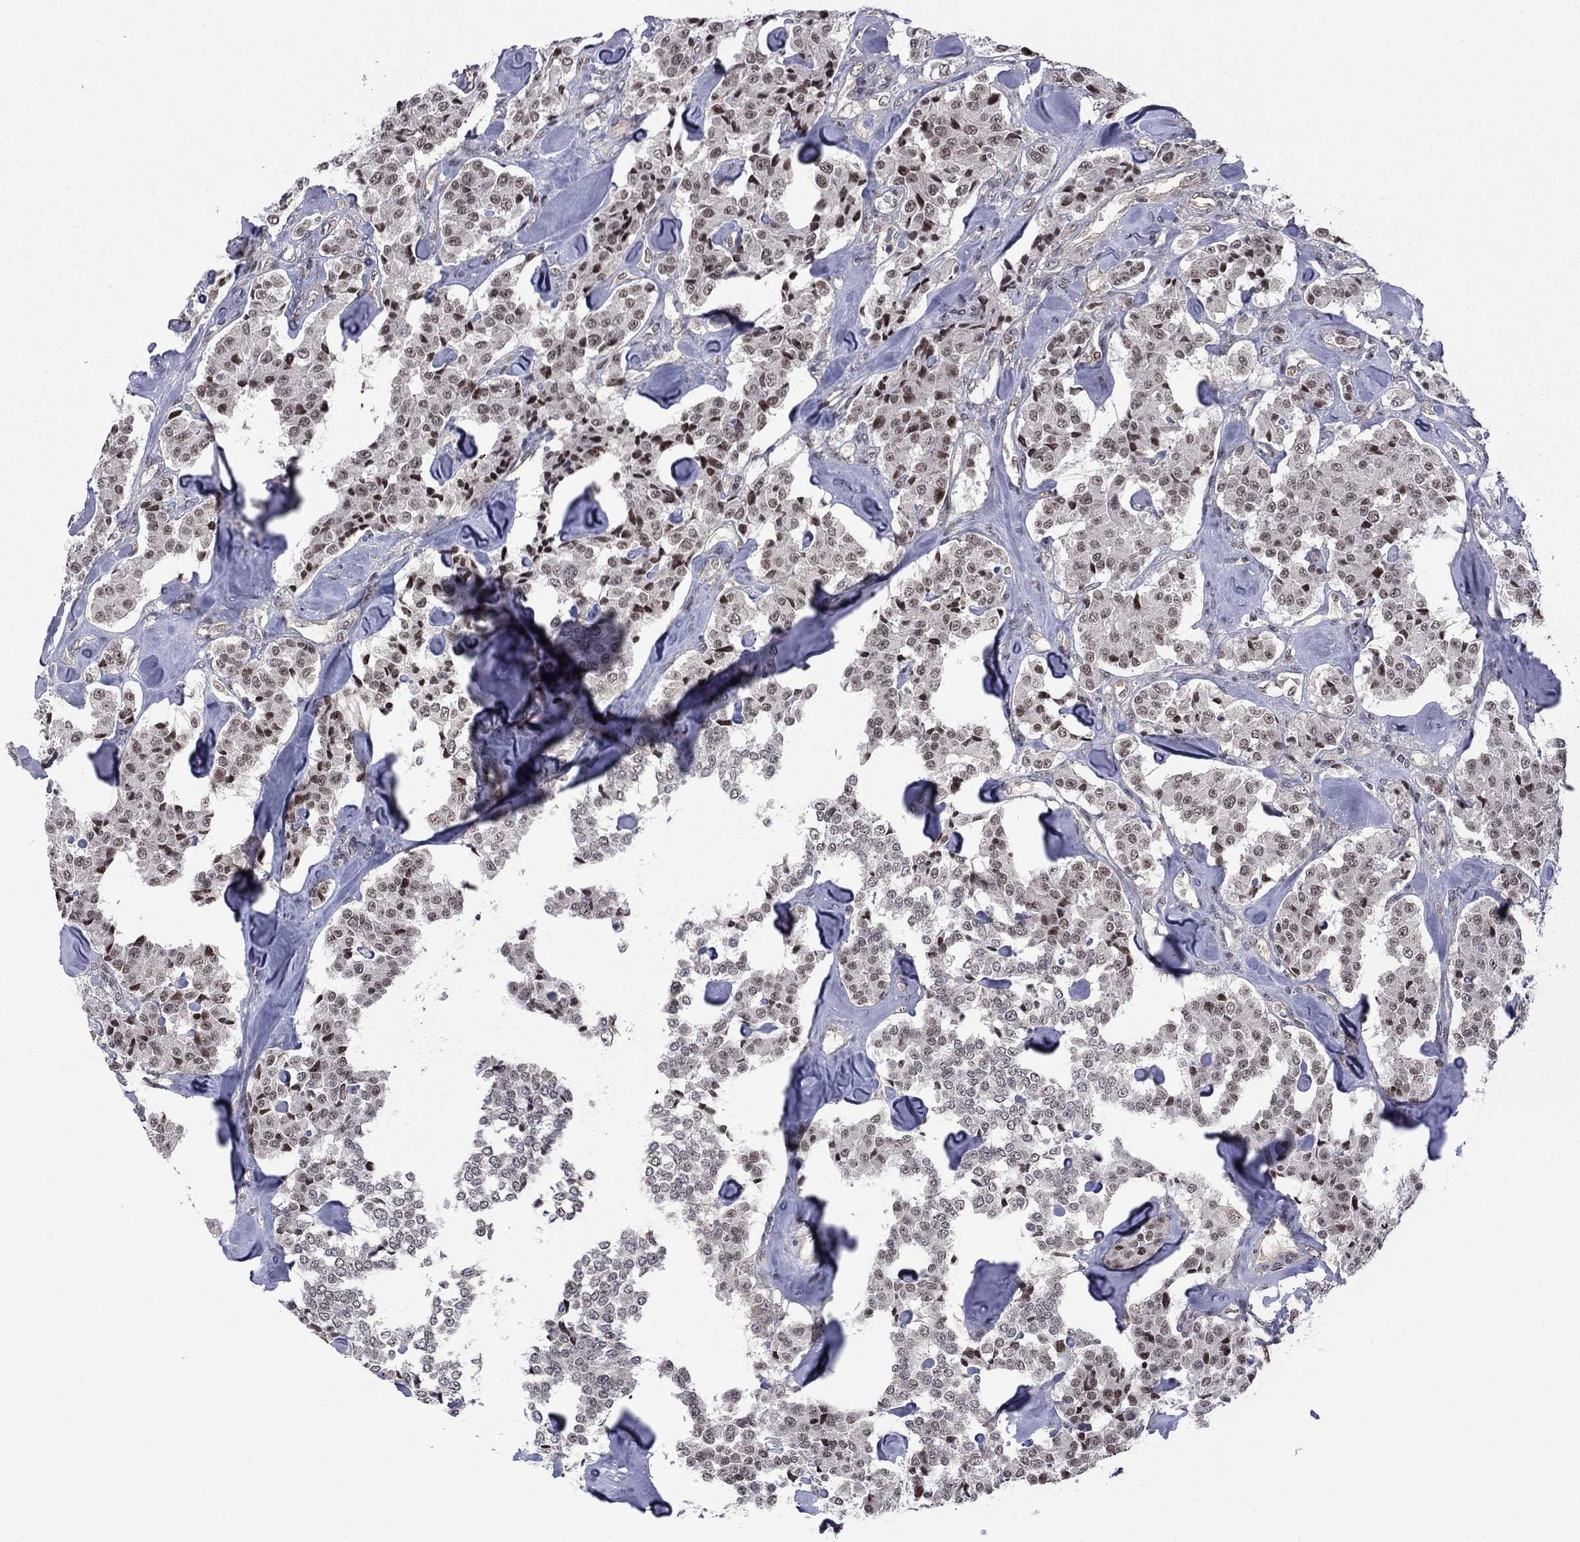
{"staining": {"intensity": "strong", "quantity": "<25%", "location": "nuclear"}, "tissue": "carcinoid", "cell_type": "Tumor cells", "image_type": "cancer", "snomed": [{"axis": "morphology", "description": "Carcinoid, malignant, NOS"}, {"axis": "topography", "description": "Pancreas"}], "caption": "About <25% of tumor cells in human malignant carcinoid show strong nuclear protein staining as visualized by brown immunohistochemical staining.", "gene": "BRF1", "patient": {"sex": "male", "age": 41}}